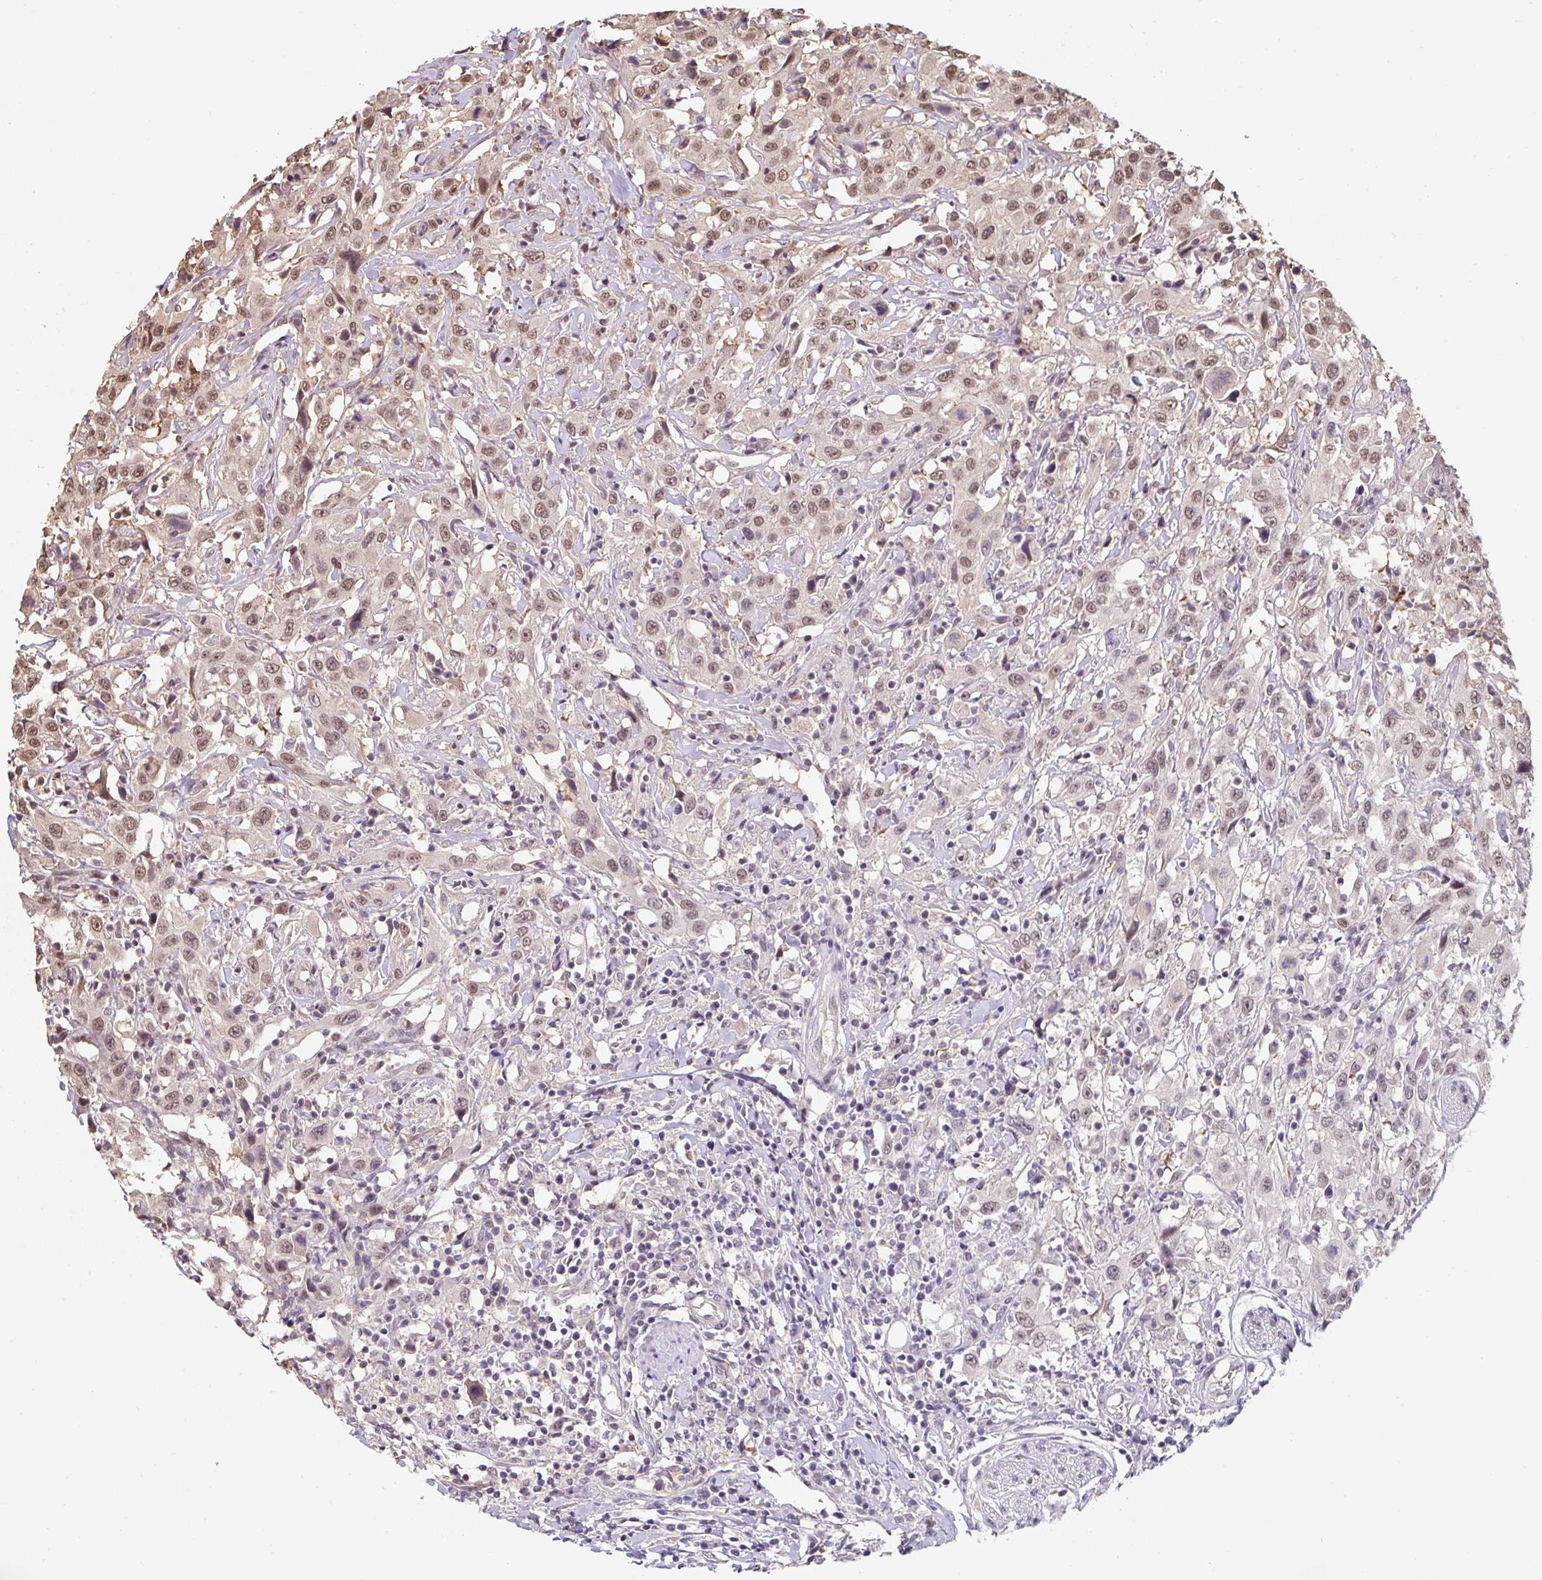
{"staining": {"intensity": "moderate", "quantity": "25%-75%", "location": "nuclear"}, "tissue": "urothelial cancer", "cell_type": "Tumor cells", "image_type": "cancer", "snomed": [{"axis": "morphology", "description": "Urothelial carcinoma, High grade"}, {"axis": "topography", "description": "Urinary bladder"}], "caption": "The micrograph demonstrates a brown stain indicating the presence of a protein in the nuclear of tumor cells in urothelial cancer.", "gene": "ST13", "patient": {"sex": "male", "age": 61}}